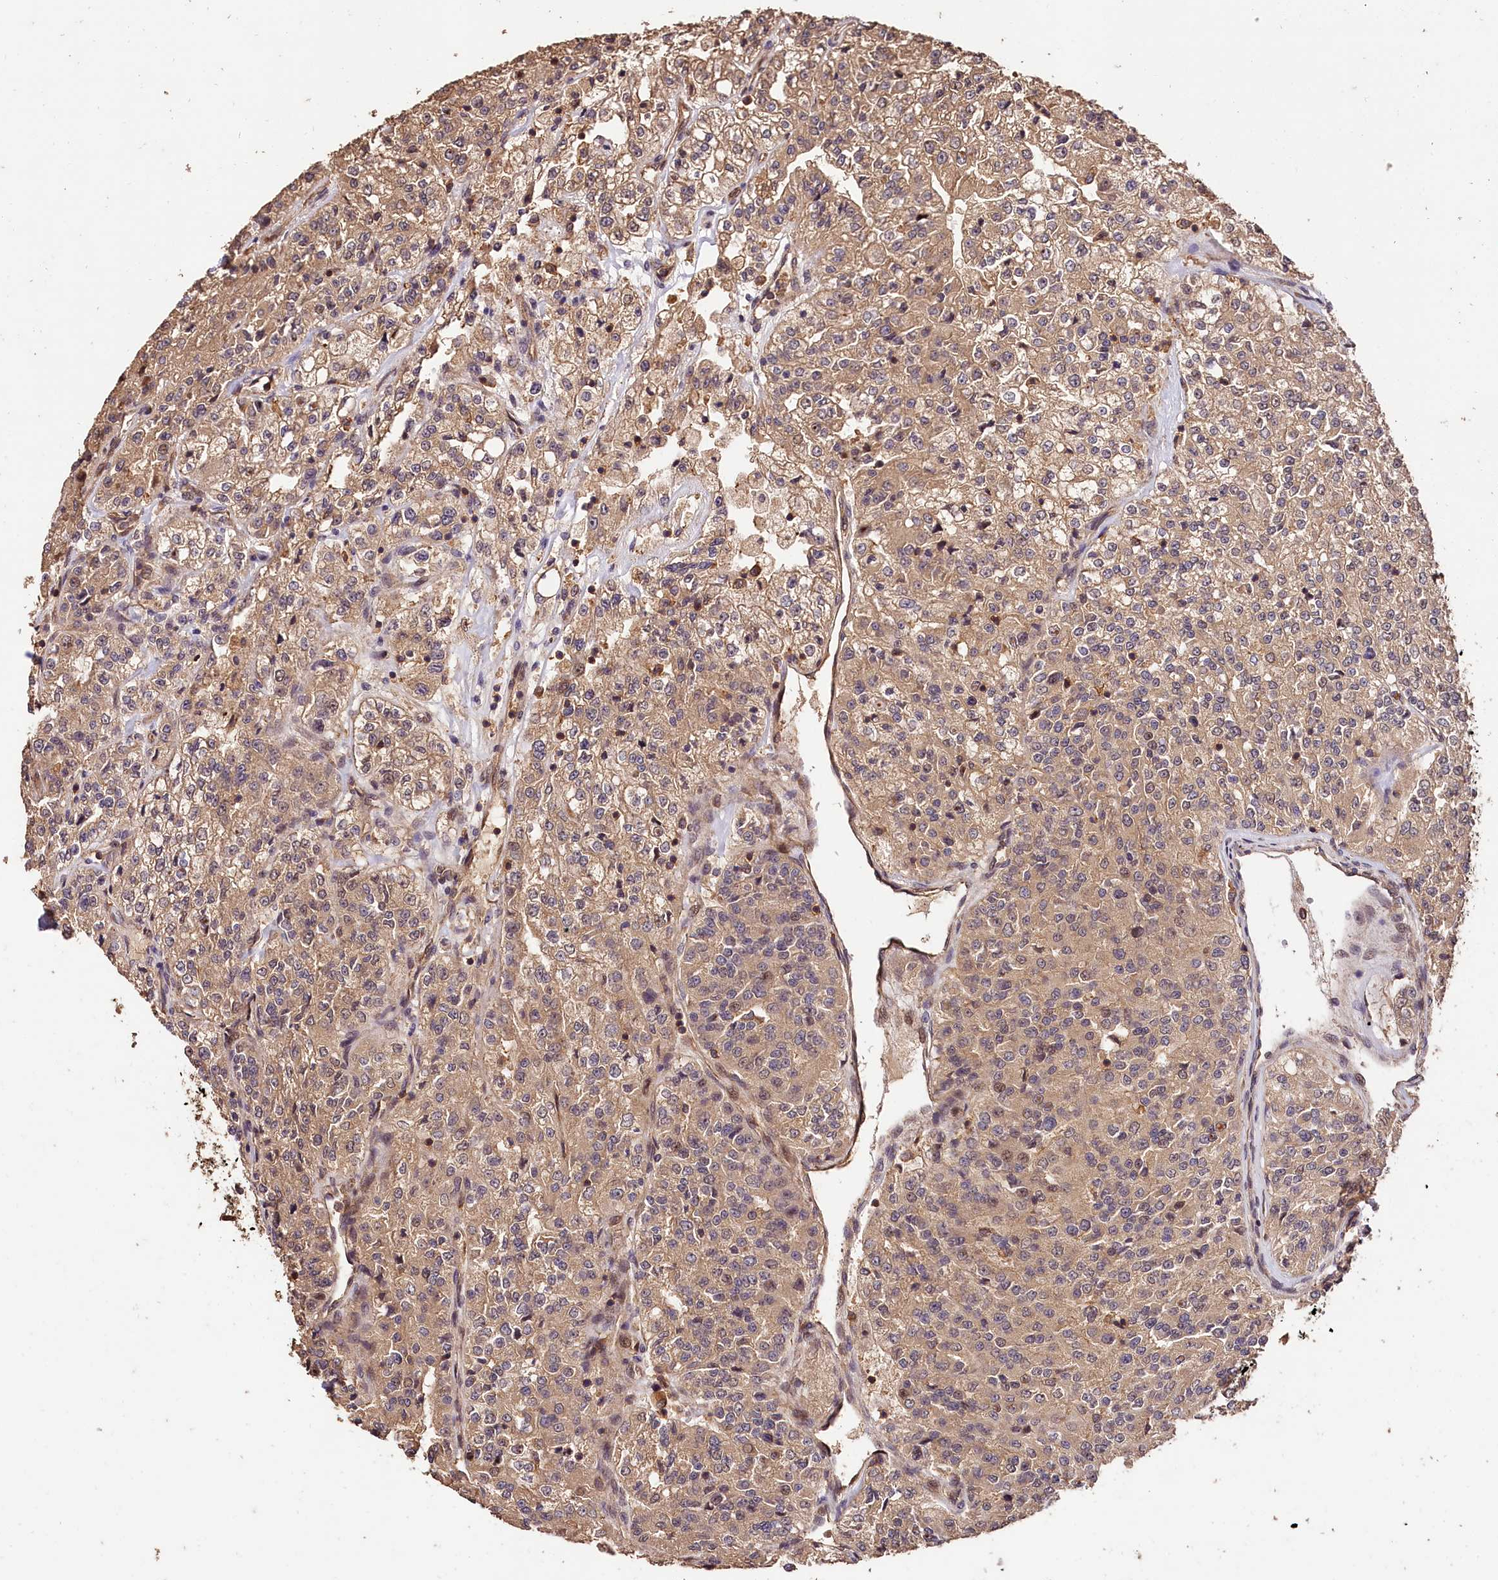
{"staining": {"intensity": "weak", "quantity": ">75%", "location": "cytoplasmic/membranous"}, "tissue": "renal cancer", "cell_type": "Tumor cells", "image_type": "cancer", "snomed": [{"axis": "morphology", "description": "Adenocarcinoma, NOS"}, {"axis": "topography", "description": "Kidney"}], "caption": "IHC staining of adenocarcinoma (renal), which demonstrates low levels of weak cytoplasmic/membranous expression in about >75% of tumor cells indicating weak cytoplasmic/membranous protein positivity. The staining was performed using DAB (3,3'-diaminobenzidine) (brown) for protein detection and nuclei were counterstained in hematoxylin (blue).", "gene": "KPTN", "patient": {"sex": "female", "age": 63}}